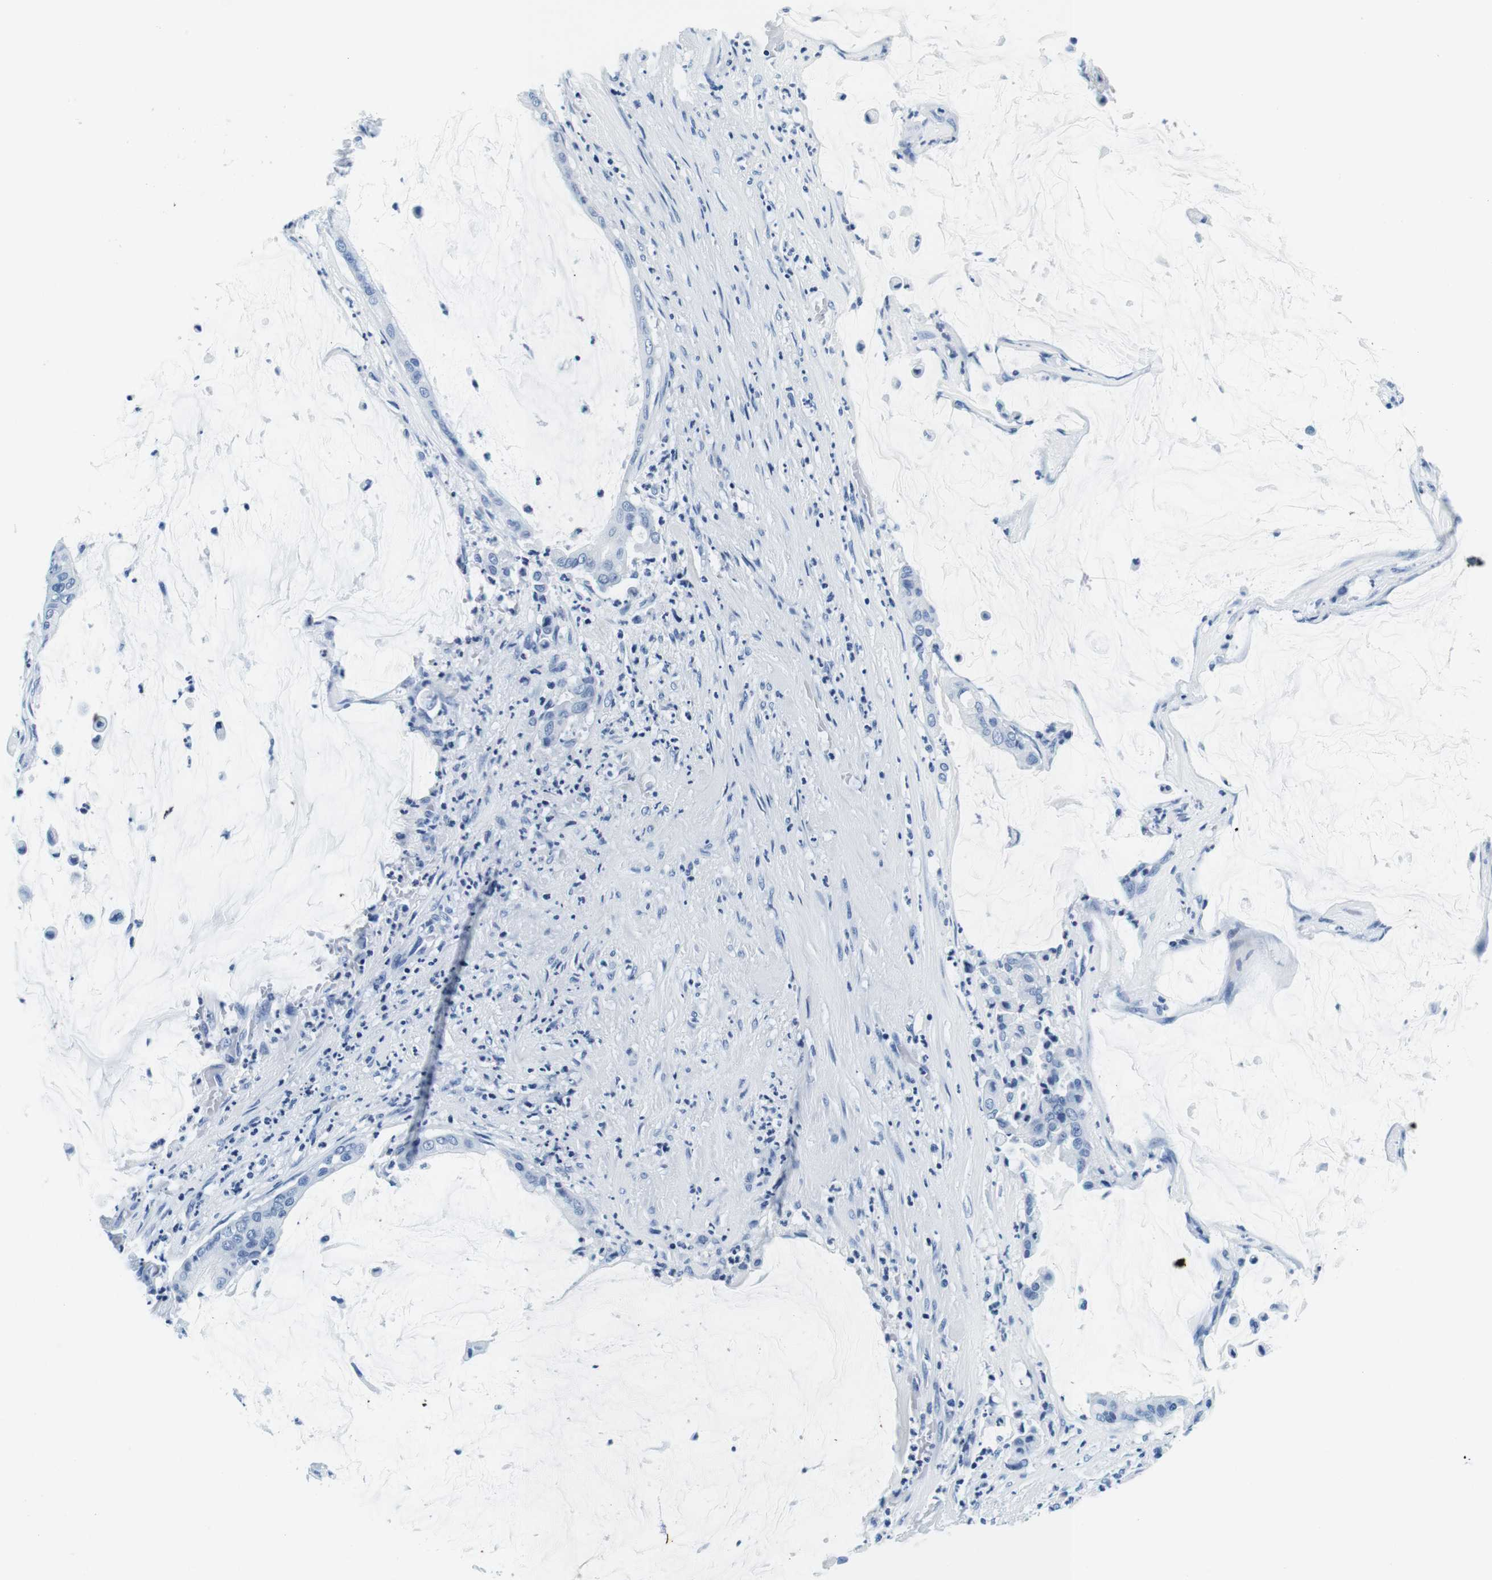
{"staining": {"intensity": "negative", "quantity": "none", "location": "none"}, "tissue": "pancreatic cancer", "cell_type": "Tumor cells", "image_type": "cancer", "snomed": [{"axis": "morphology", "description": "Adenocarcinoma, NOS"}, {"axis": "topography", "description": "Pancreas"}], "caption": "Immunohistochemical staining of pancreatic cancer displays no significant positivity in tumor cells. Nuclei are stained in blue.", "gene": "ELANE", "patient": {"sex": "male", "age": 41}}